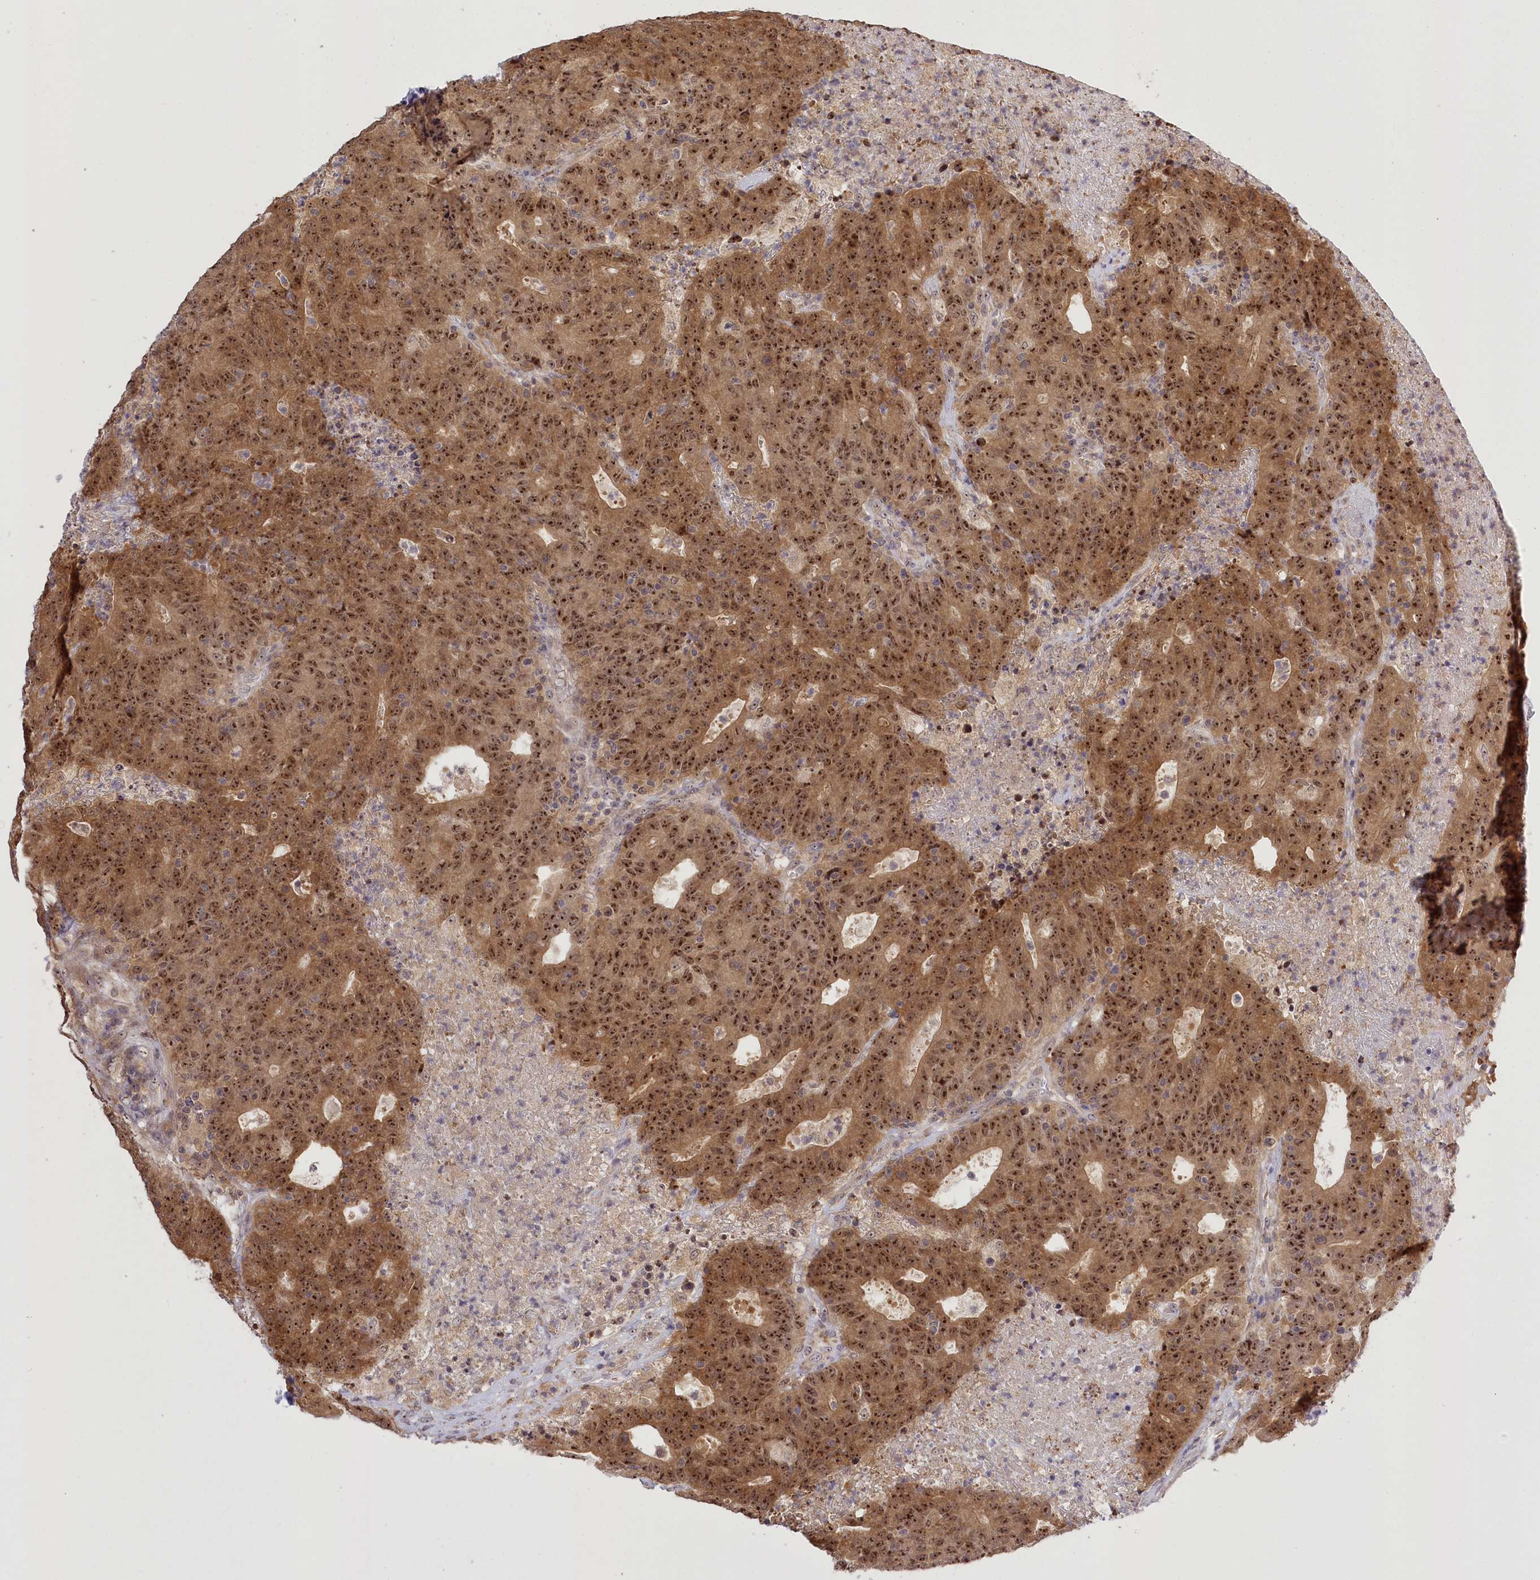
{"staining": {"intensity": "strong", "quantity": ">75%", "location": "cytoplasmic/membranous,nuclear"}, "tissue": "colorectal cancer", "cell_type": "Tumor cells", "image_type": "cancer", "snomed": [{"axis": "morphology", "description": "Adenocarcinoma, NOS"}, {"axis": "topography", "description": "Colon"}], "caption": "Human colorectal cancer (adenocarcinoma) stained with a brown dye reveals strong cytoplasmic/membranous and nuclear positive expression in about >75% of tumor cells.", "gene": "SERGEF", "patient": {"sex": "female", "age": 75}}